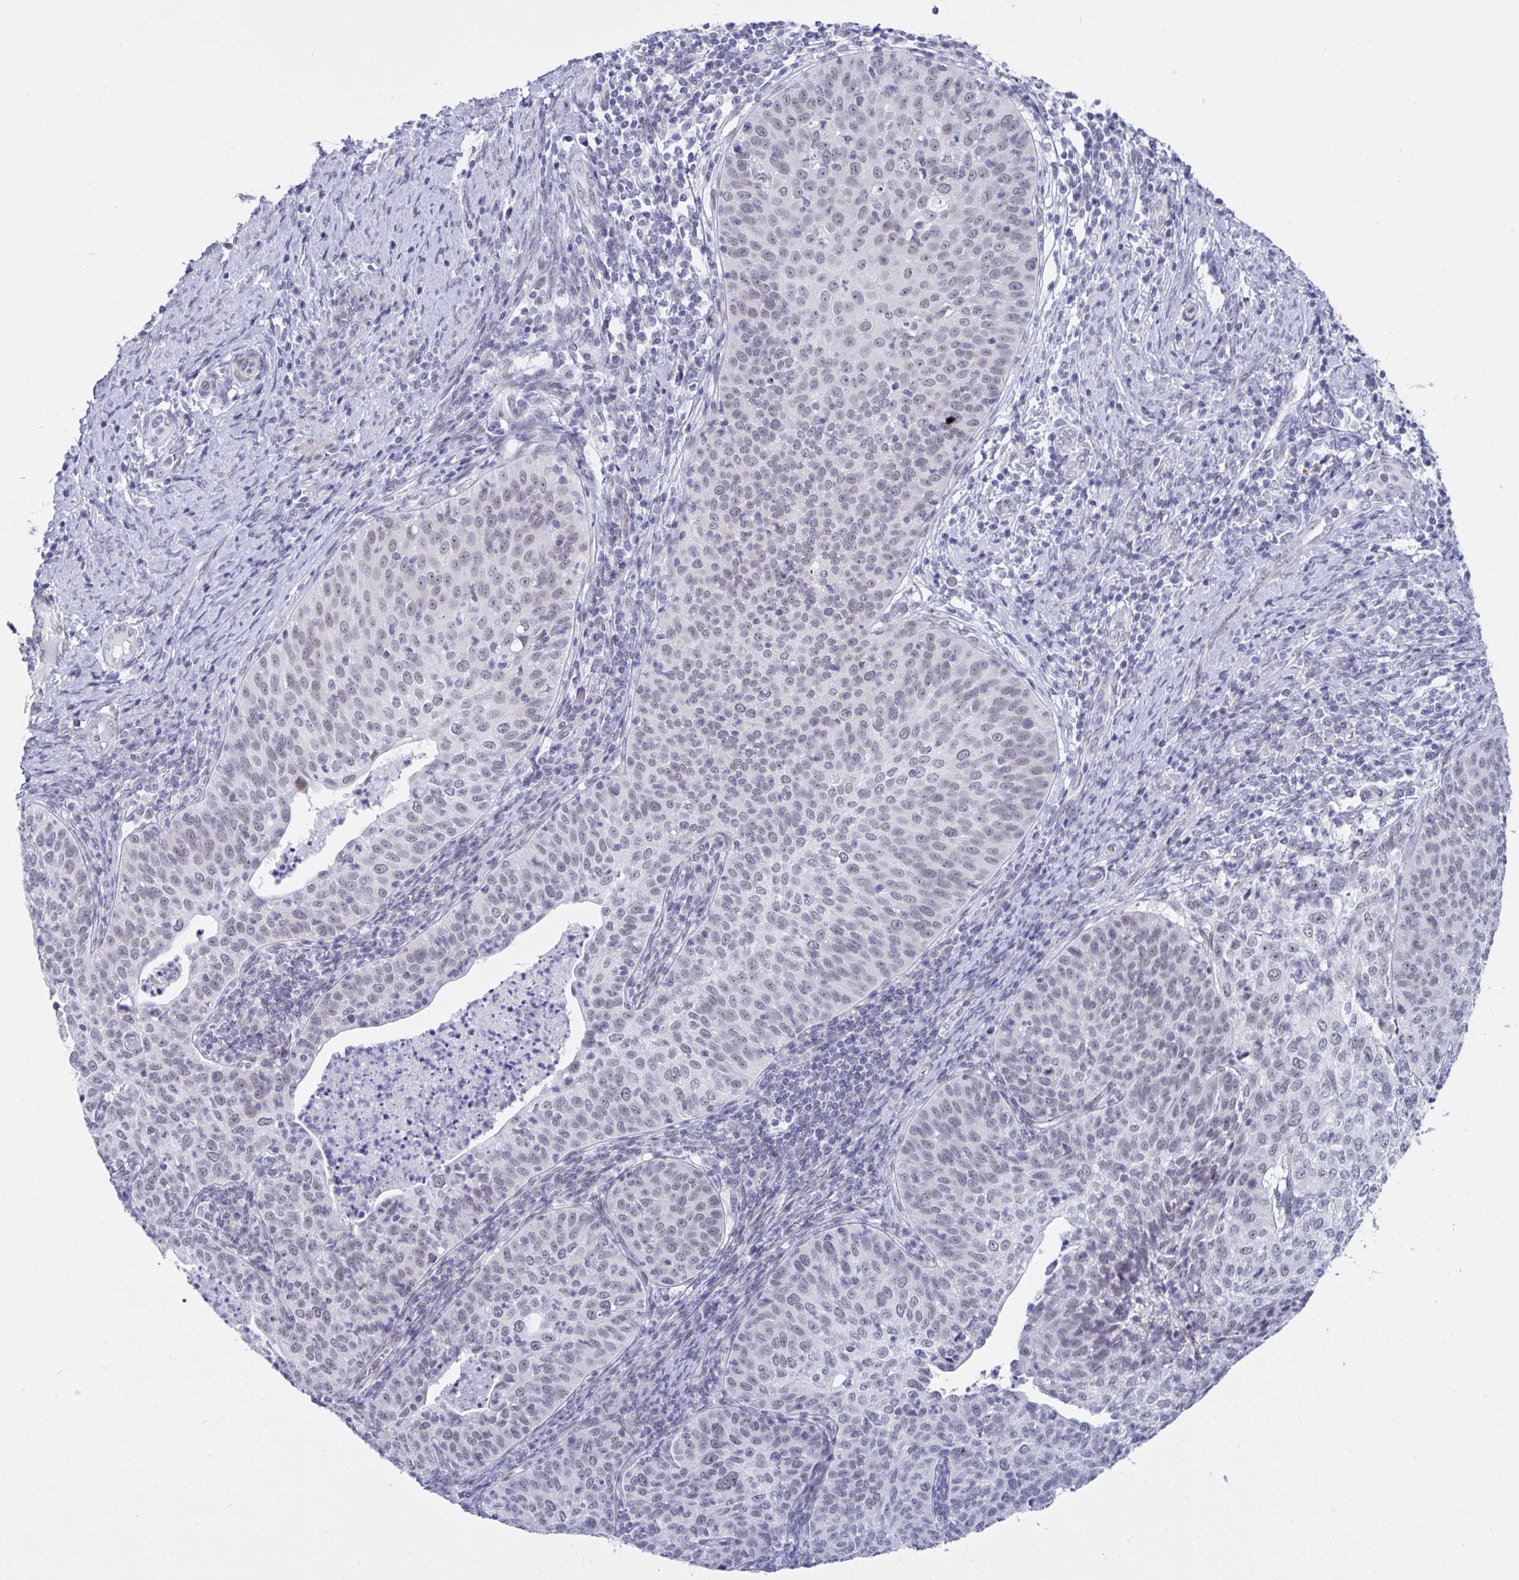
{"staining": {"intensity": "negative", "quantity": "none", "location": "none"}, "tissue": "cervical cancer", "cell_type": "Tumor cells", "image_type": "cancer", "snomed": [{"axis": "morphology", "description": "Squamous cell carcinoma, NOS"}, {"axis": "topography", "description": "Cervix"}], "caption": "This is a micrograph of immunohistochemistry staining of cervical squamous cell carcinoma, which shows no positivity in tumor cells.", "gene": "FBXL22", "patient": {"sex": "female", "age": 30}}